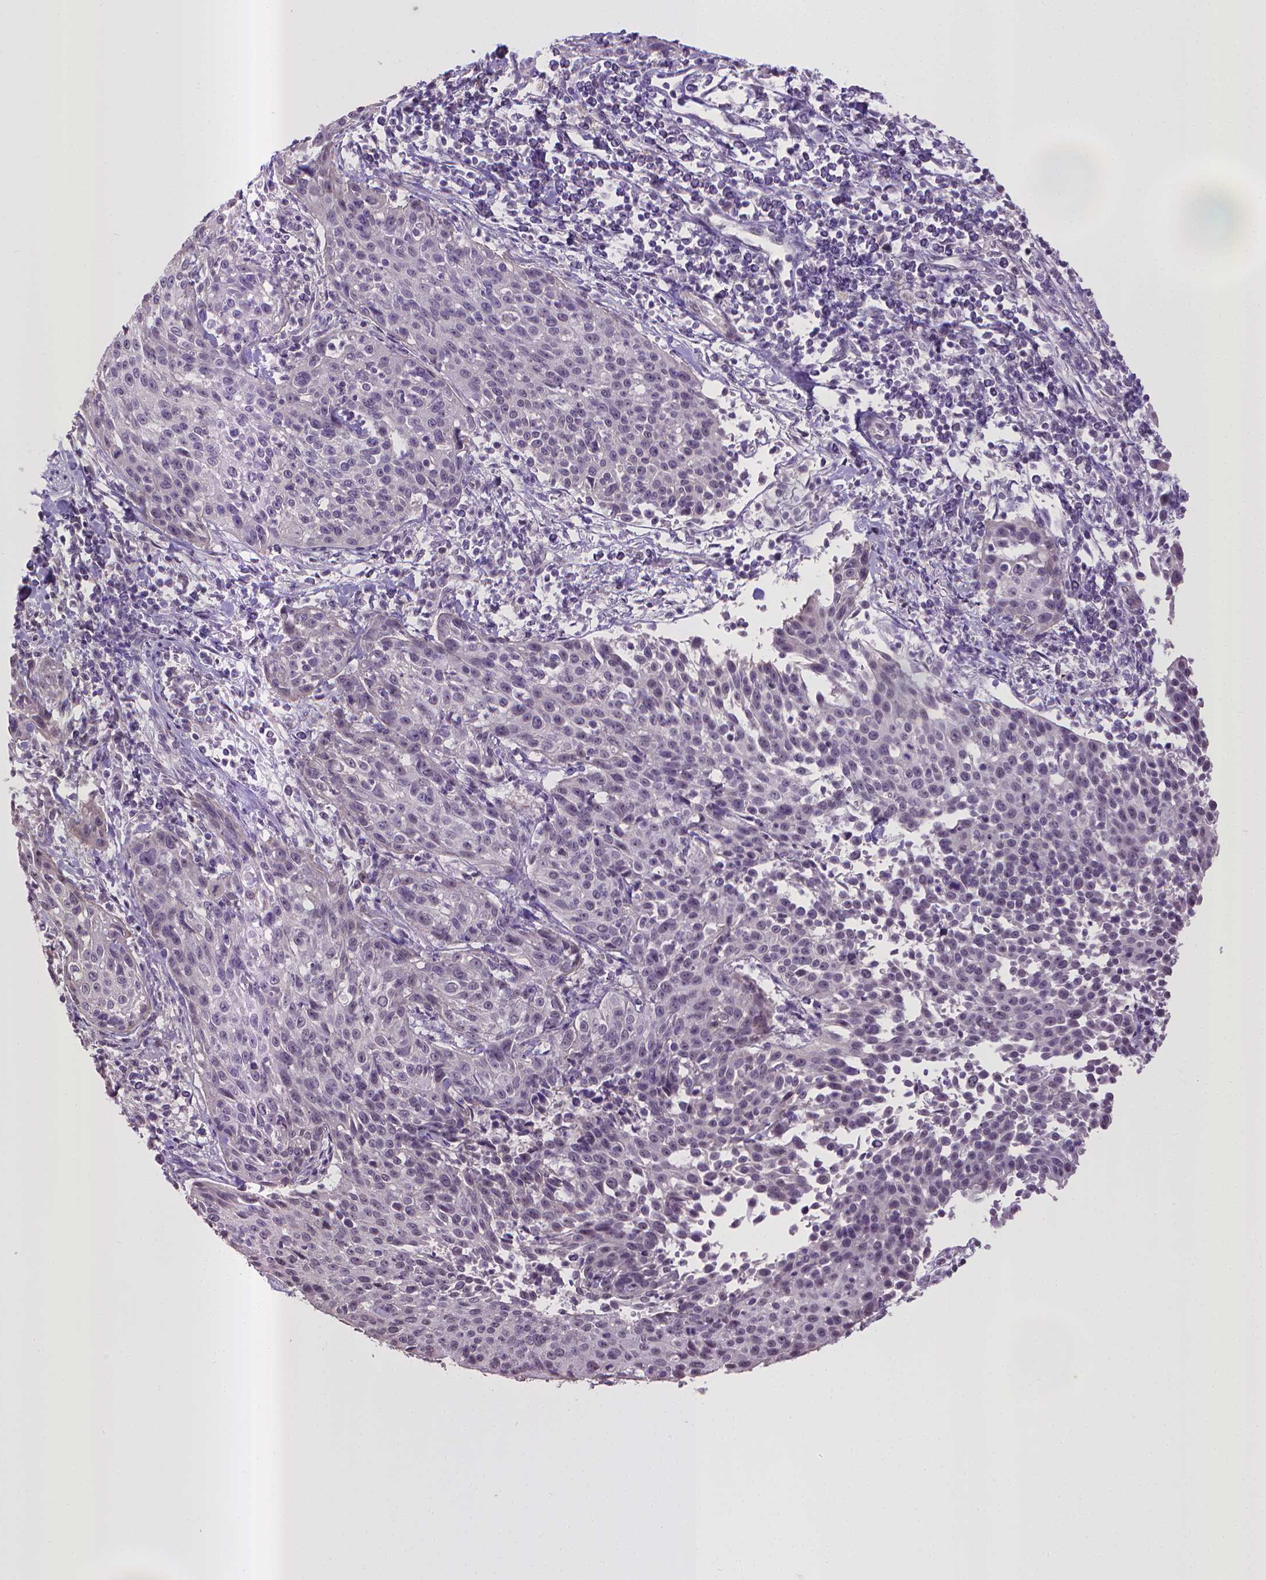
{"staining": {"intensity": "negative", "quantity": "none", "location": "none"}, "tissue": "cervical cancer", "cell_type": "Tumor cells", "image_type": "cancer", "snomed": [{"axis": "morphology", "description": "Squamous cell carcinoma, NOS"}, {"axis": "topography", "description": "Cervix"}], "caption": "Immunohistochemical staining of cervical cancer (squamous cell carcinoma) demonstrates no significant expression in tumor cells. Brightfield microscopy of immunohistochemistry stained with DAB (3,3'-diaminobenzidine) (brown) and hematoxylin (blue), captured at high magnification.", "gene": "CPM", "patient": {"sex": "female", "age": 26}}